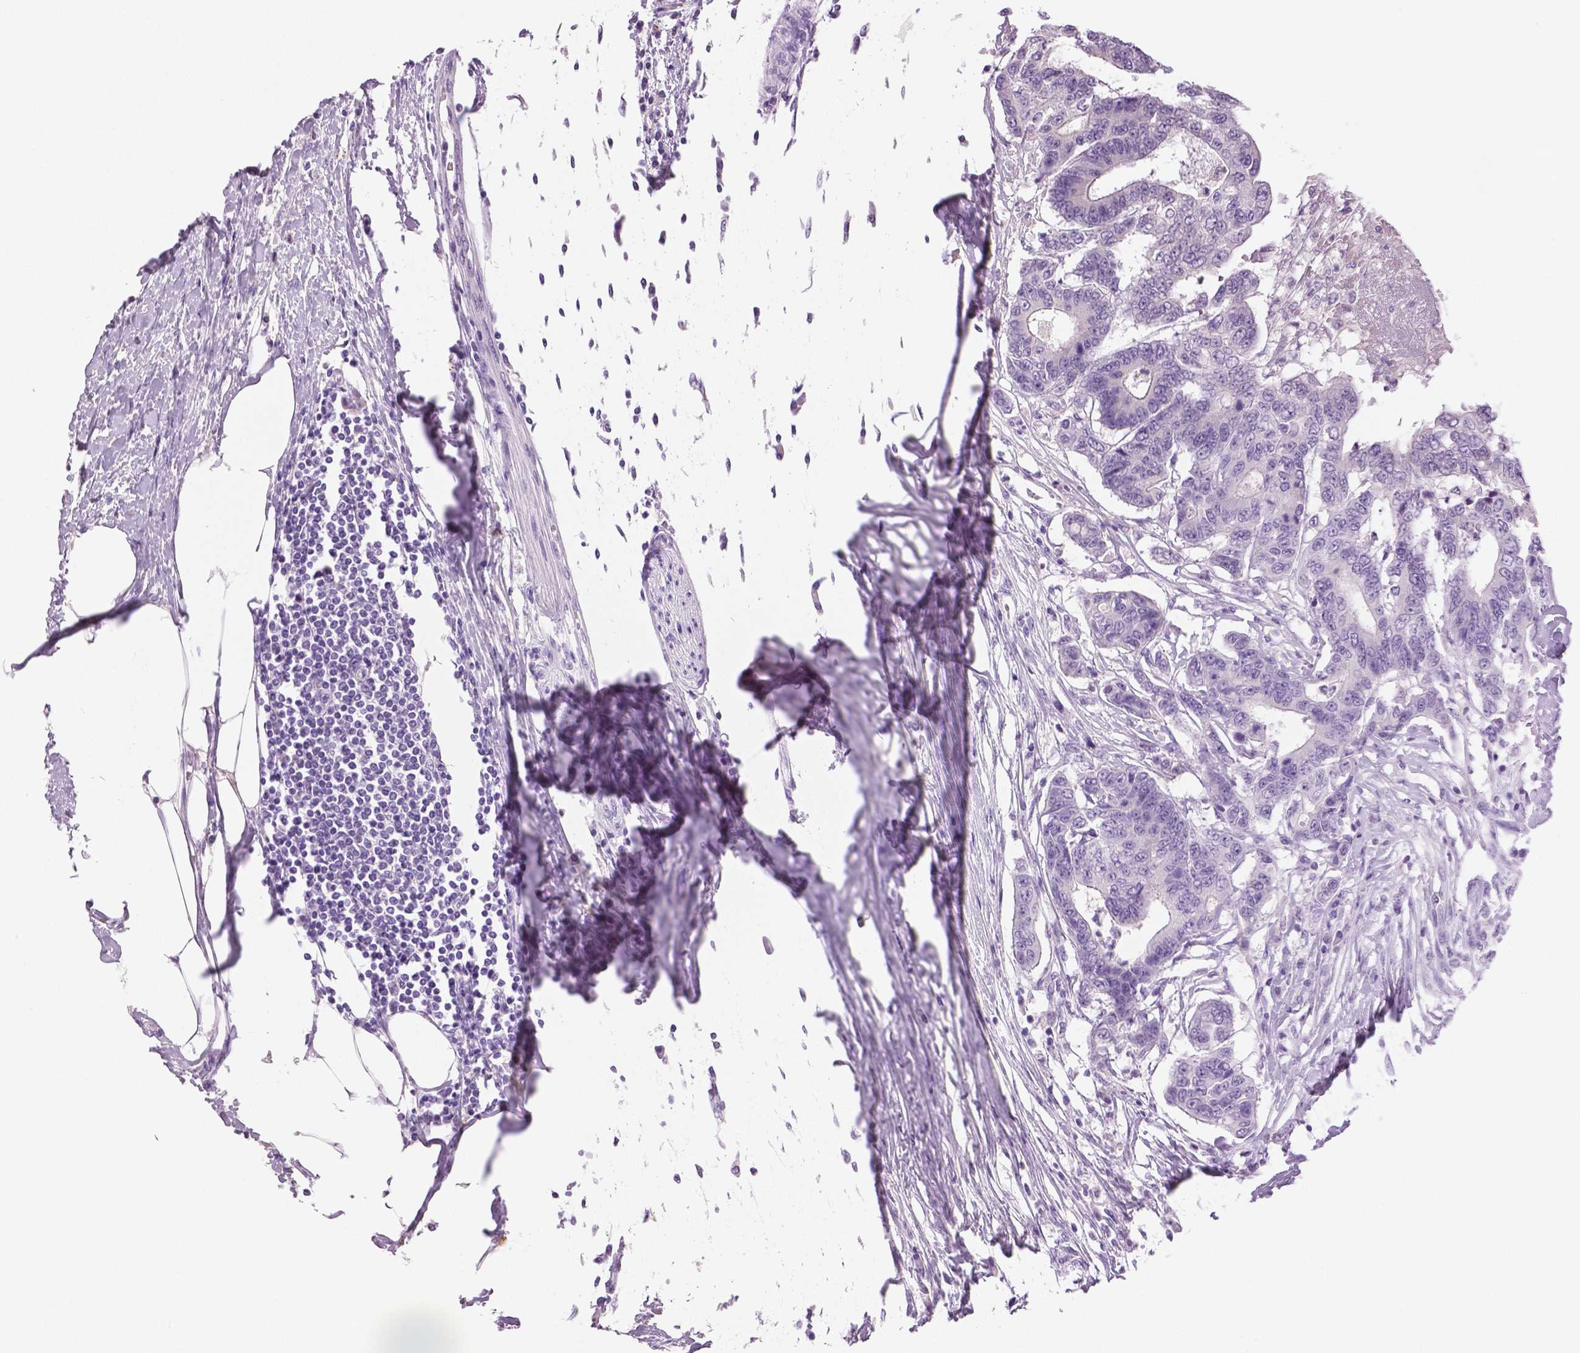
{"staining": {"intensity": "weak", "quantity": "<25%", "location": "cytoplasmic/membranous"}, "tissue": "colorectal cancer", "cell_type": "Tumor cells", "image_type": "cancer", "snomed": [{"axis": "morphology", "description": "Adenocarcinoma, NOS"}, {"axis": "topography", "description": "Colon"}], "caption": "There is no significant expression in tumor cells of colorectal adenocarcinoma. Nuclei are stained in blue.", "gene": "DNAH12", "patient": {"sex": "female", "age": 48}}